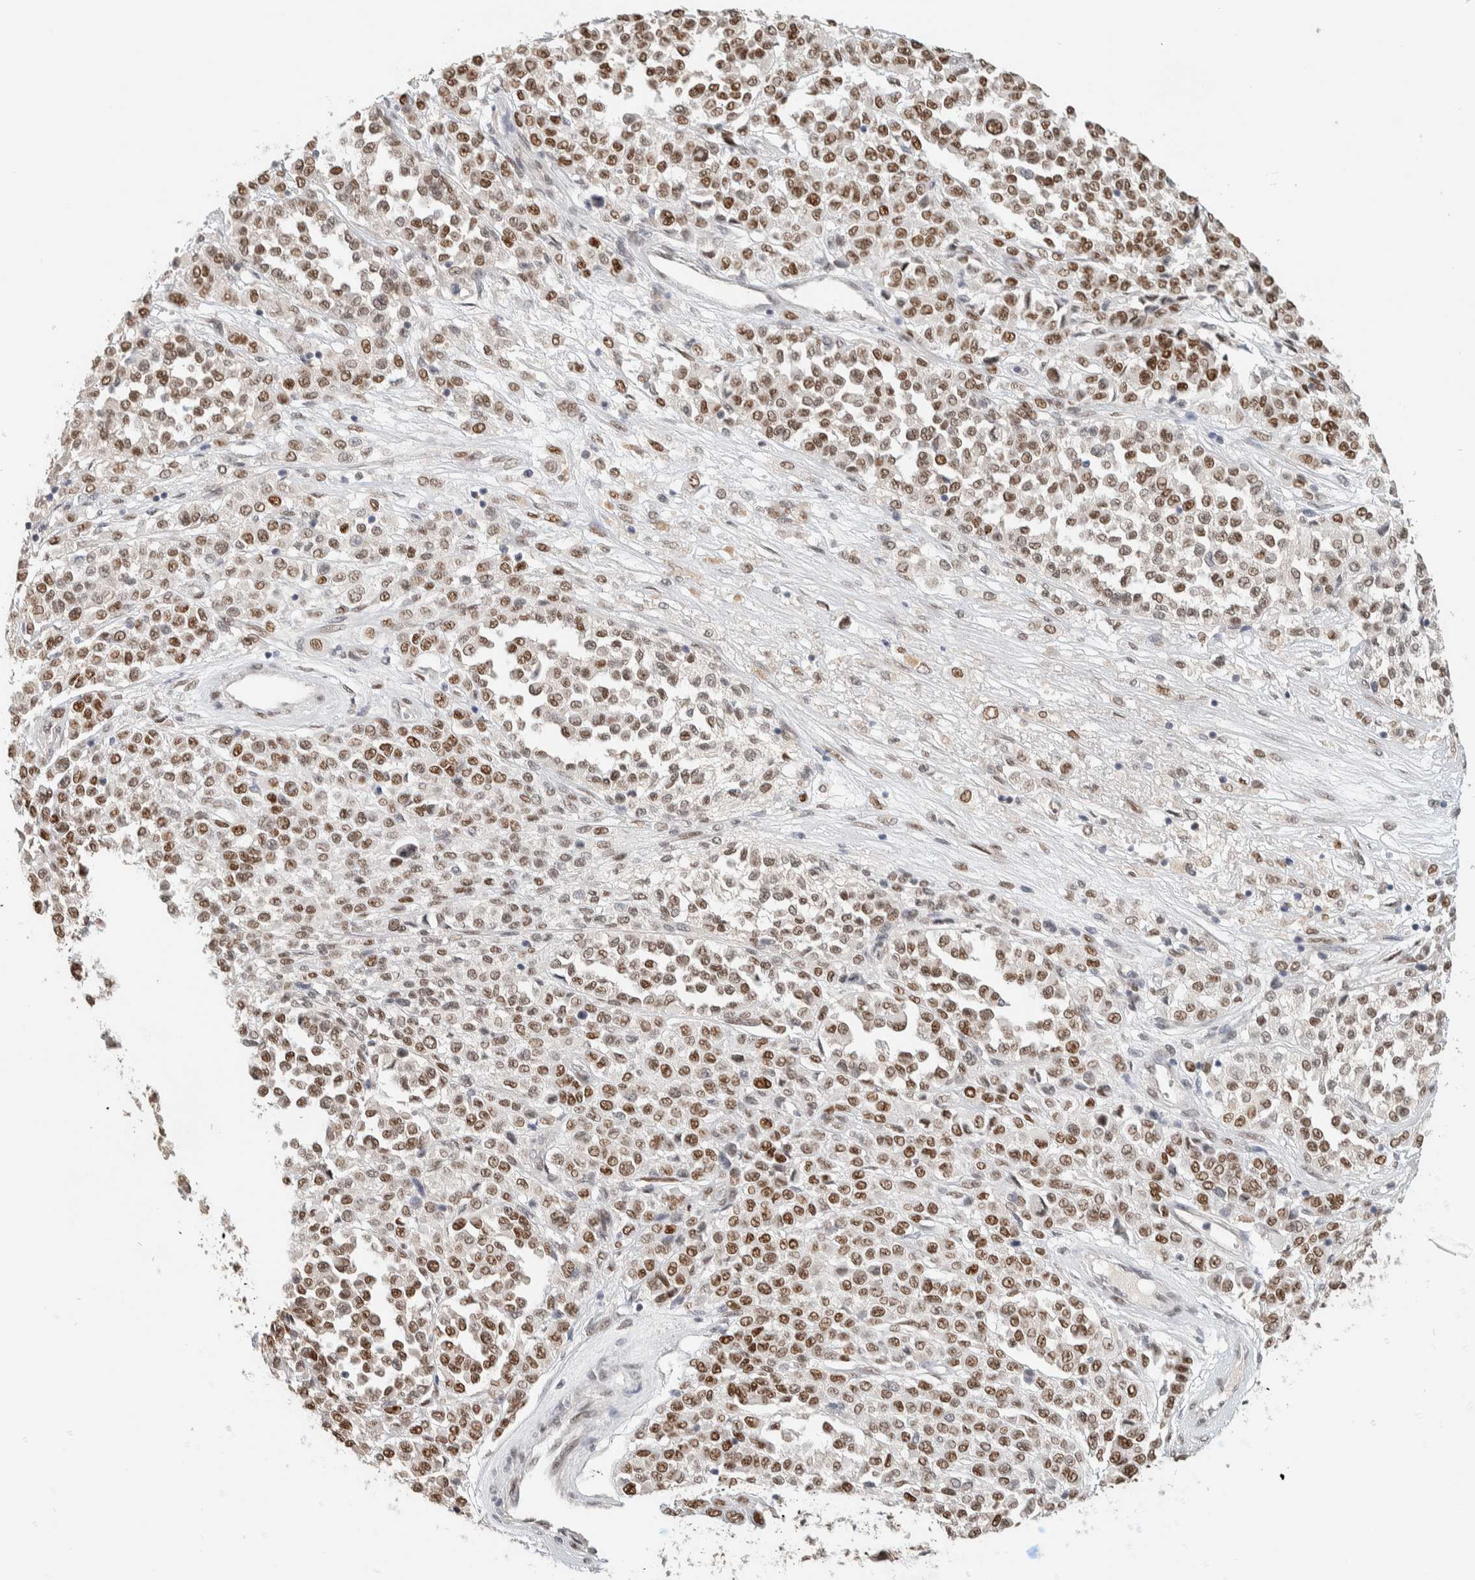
{"staining": {"intensity": "moderate", "quantity": ">75%", "location": "nuclear"}, "tissue": "melanoma", "cell_type": "Tumor cells", "image_type": "cancer", "snomed": [{"axis": "morphology", "description": "Malignant melanoma, Metastatic site"}, {"axis": "topography", "description": "Pancreas"}], "caption": "Melanoma stained for a protein (brown) displays moderate nuclear positive expression in approximately >75% of tumor cells.", "gene": "PUS7", "patient": {"sex": "female", "age": 30}}